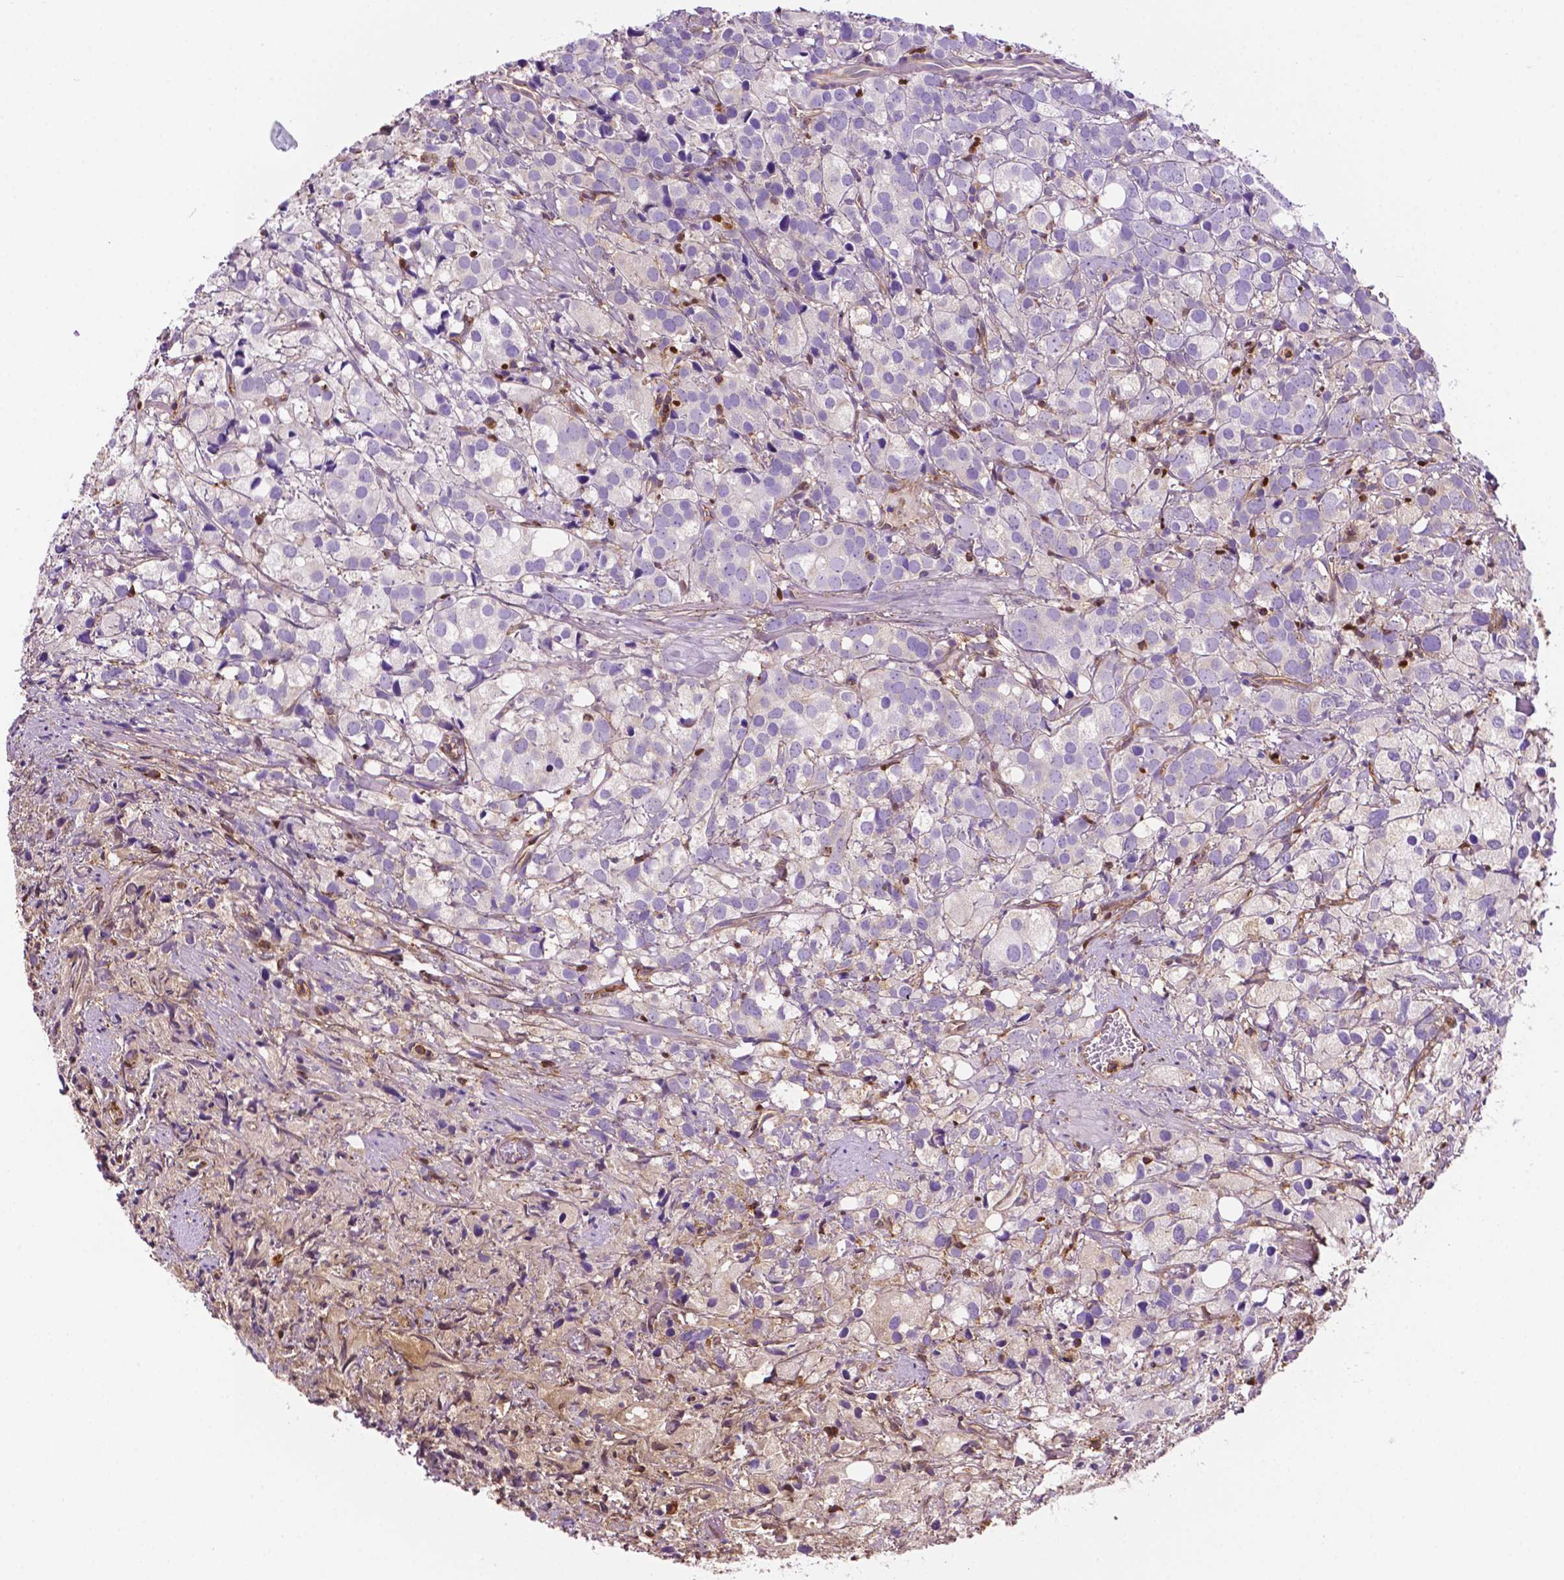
{"staining": {"intensity": "negative", "quantity": "none", "location": "none"}, "tissue": "prostate cancer", "cell_type": "Tumor cells", "image_type": "cancer", "snomed": [{"axis": "morphology", "description": "Adenocarcinoma, High grade"}, {"axis": "topography", "description": "Prostate"}], "caption": "IHC photomicrograph of neoplastic tissue: prostate adenocarcinoma (high-grade) stained with DAB displays no significant protein positivity in tumor cells.", "gene": "DCN", "patient": {"sex": "male", "age": 86}}